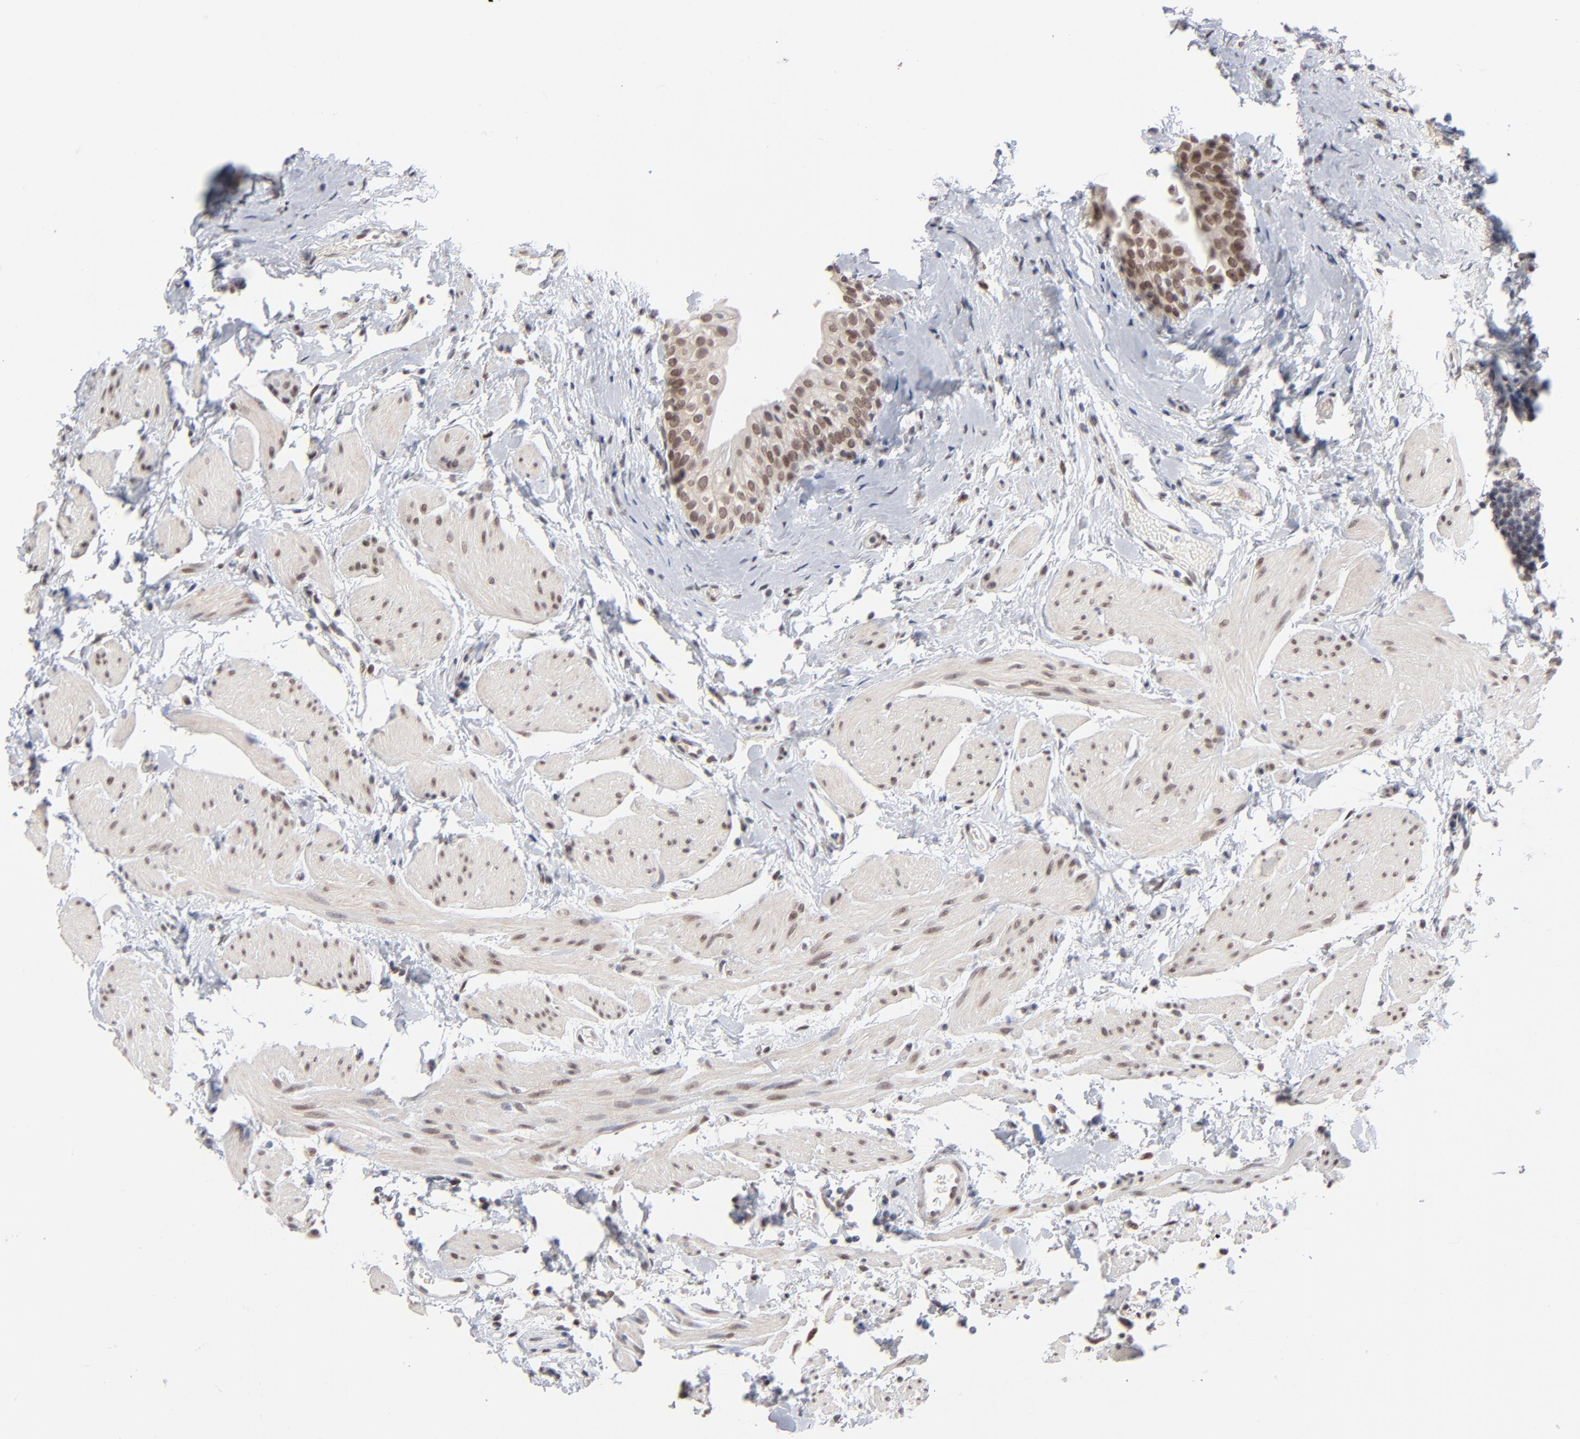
{"staining": {"intensity": "weak", "quantity": ">75%", "location": "nuclear"}, "tissue": "urinary bladder", "cell_type": "Urothelial cells", "image_type": "normal", "snomed": [{"axis": "morphology", "description": "Normal tissue, NOS"}, {"axis": "topography", "description": "Urinary bladder"}], "caption": "Immunohistochemical staining of benign human urinary bladder shows weak nuclear protein expression in approximately >75% of urothelial cells.", "gene": "MBIP", "patient": {"sex": "male", "age": 59}}